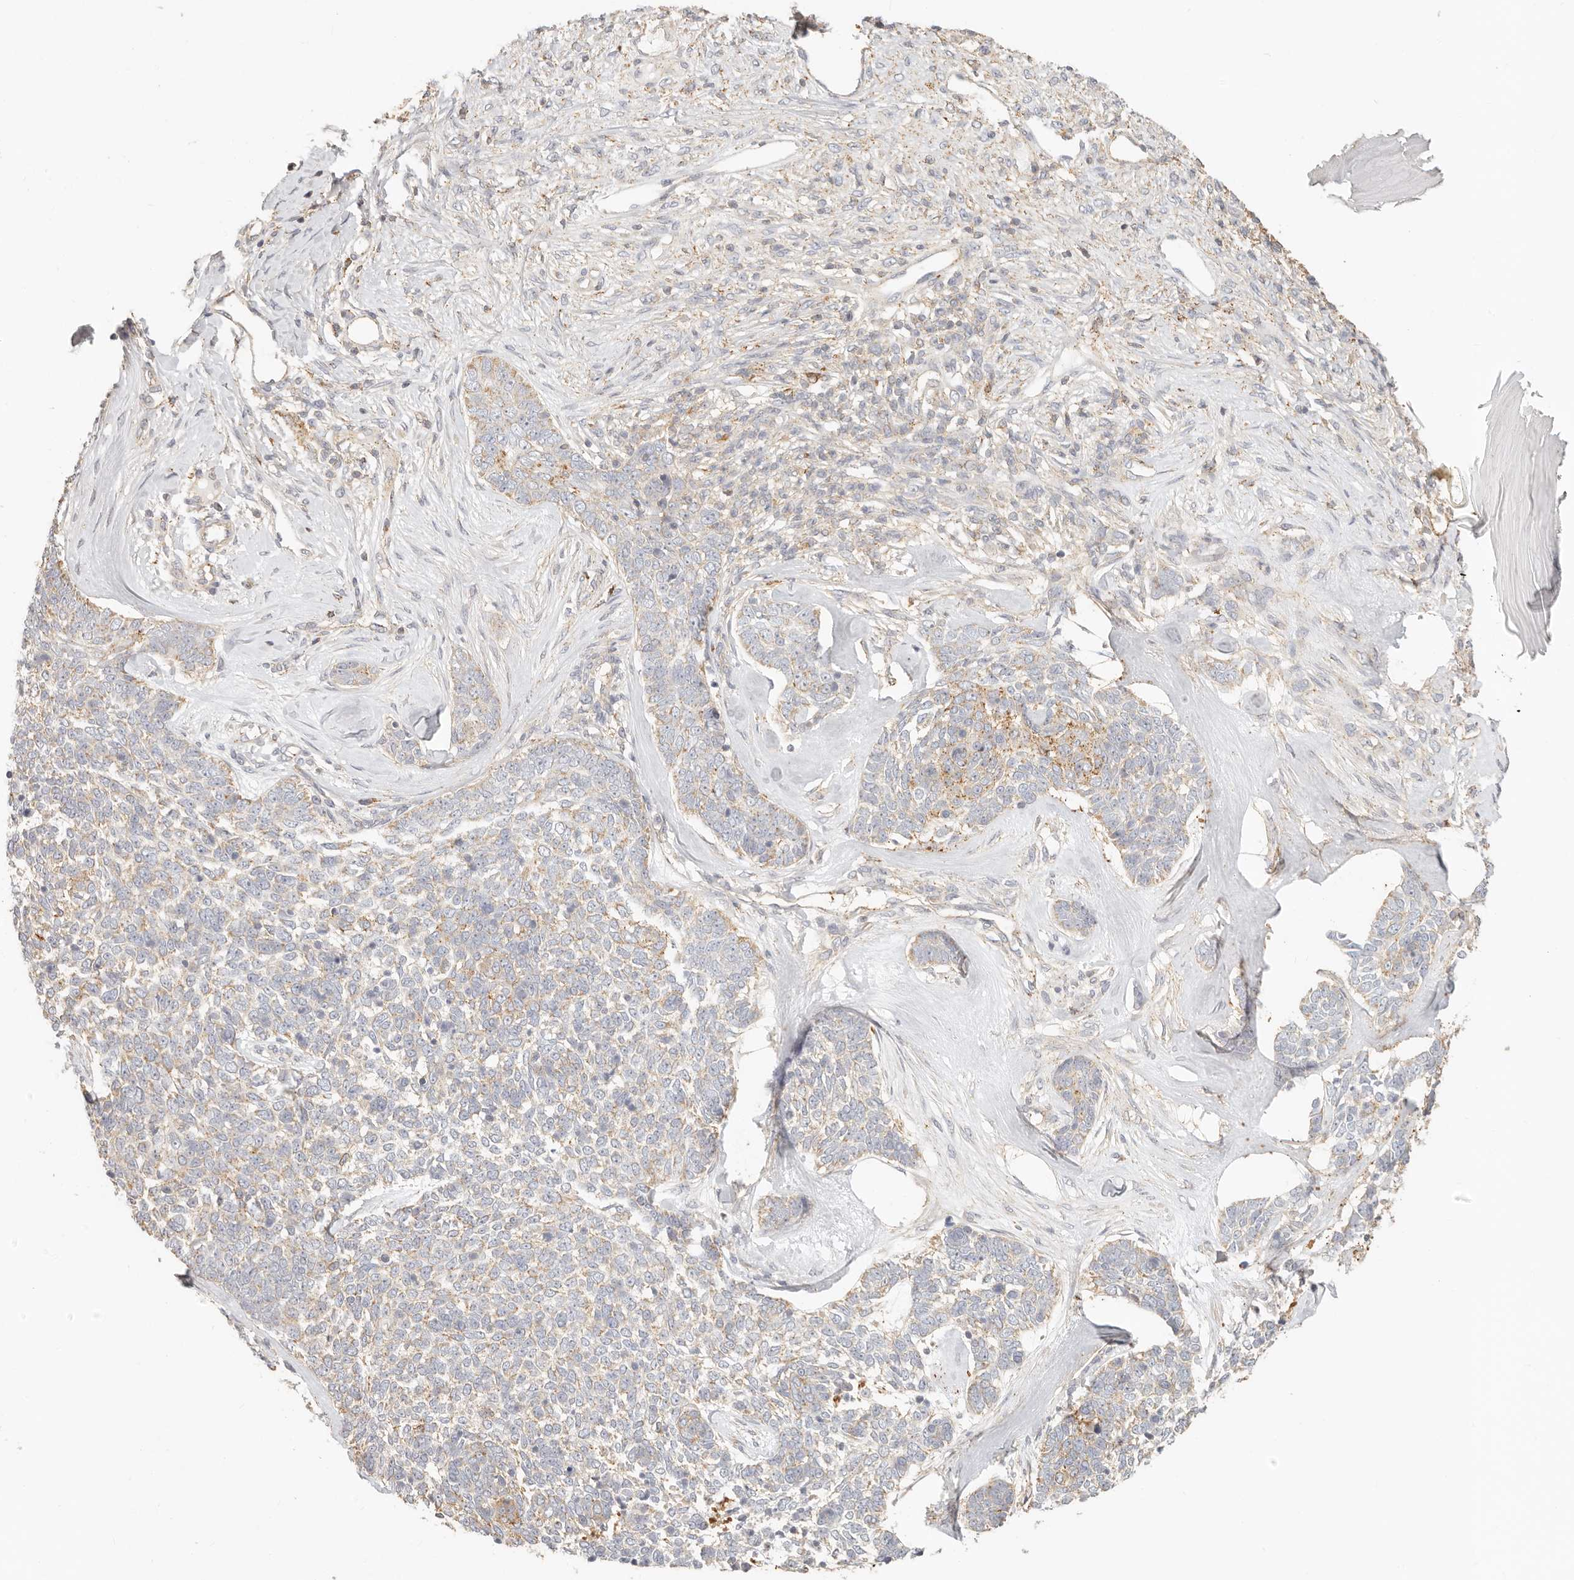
{"staining": {"intensity": "moderate", "quantity": "<25%", "location": "cytoplasmic/membranous"}, "tissue": "skin cancer", "cell_type": "Tumor cells", "image_type": "cancer", "snomed": [{"axis": "morphology", "description": "Basal cell carcinoma"}, {"axis": "topography", "description": "Skin"}], "caption": "Moderate cytoplasmic/membranous positivity for a protein is seen in approximately <25% of tumor cells of basal cell carcinoma (skin) using immunohistochemistry.", "gene": "CNMD", "patient": {"sex": "female", "age": 81}}